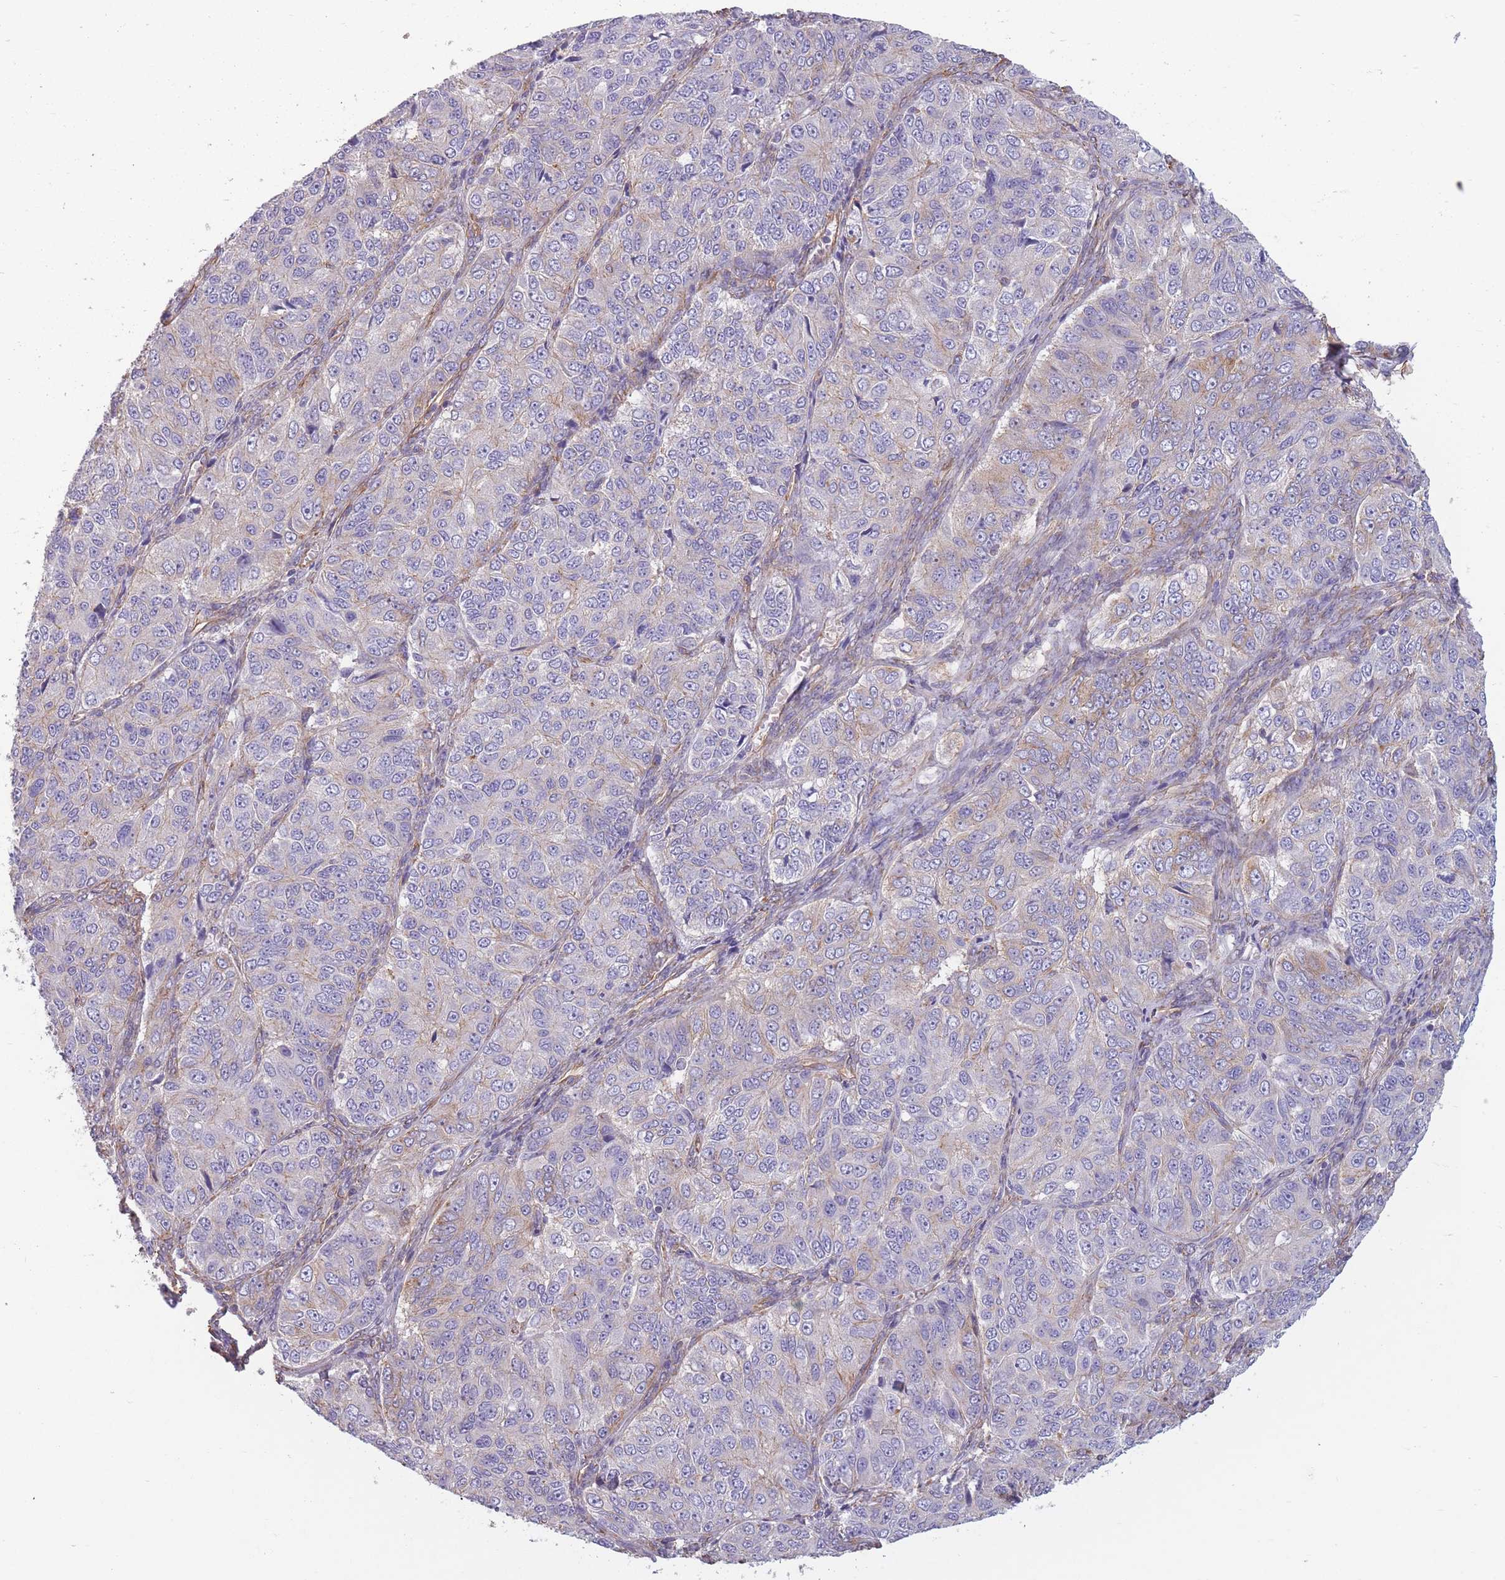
{"staining": {"intensity": "weak", "quantity": "<25%", "location": "cytoplasmic/membranous"}, "tissue": "ovarian cancer", "cell_type": "Tumor cells", "image_type": "cancer", "snomed": [{"axis": "morphology", "description": "Carcinoma, endometroid"}, {"axis": "topography", "description": "Ovary"}], "caption": "Tumor cells are negative for brown protein staining in ovarian endometroid carcinoma.", "gene": "ADD1", "patient": {"sex": "female", "age": 51}}